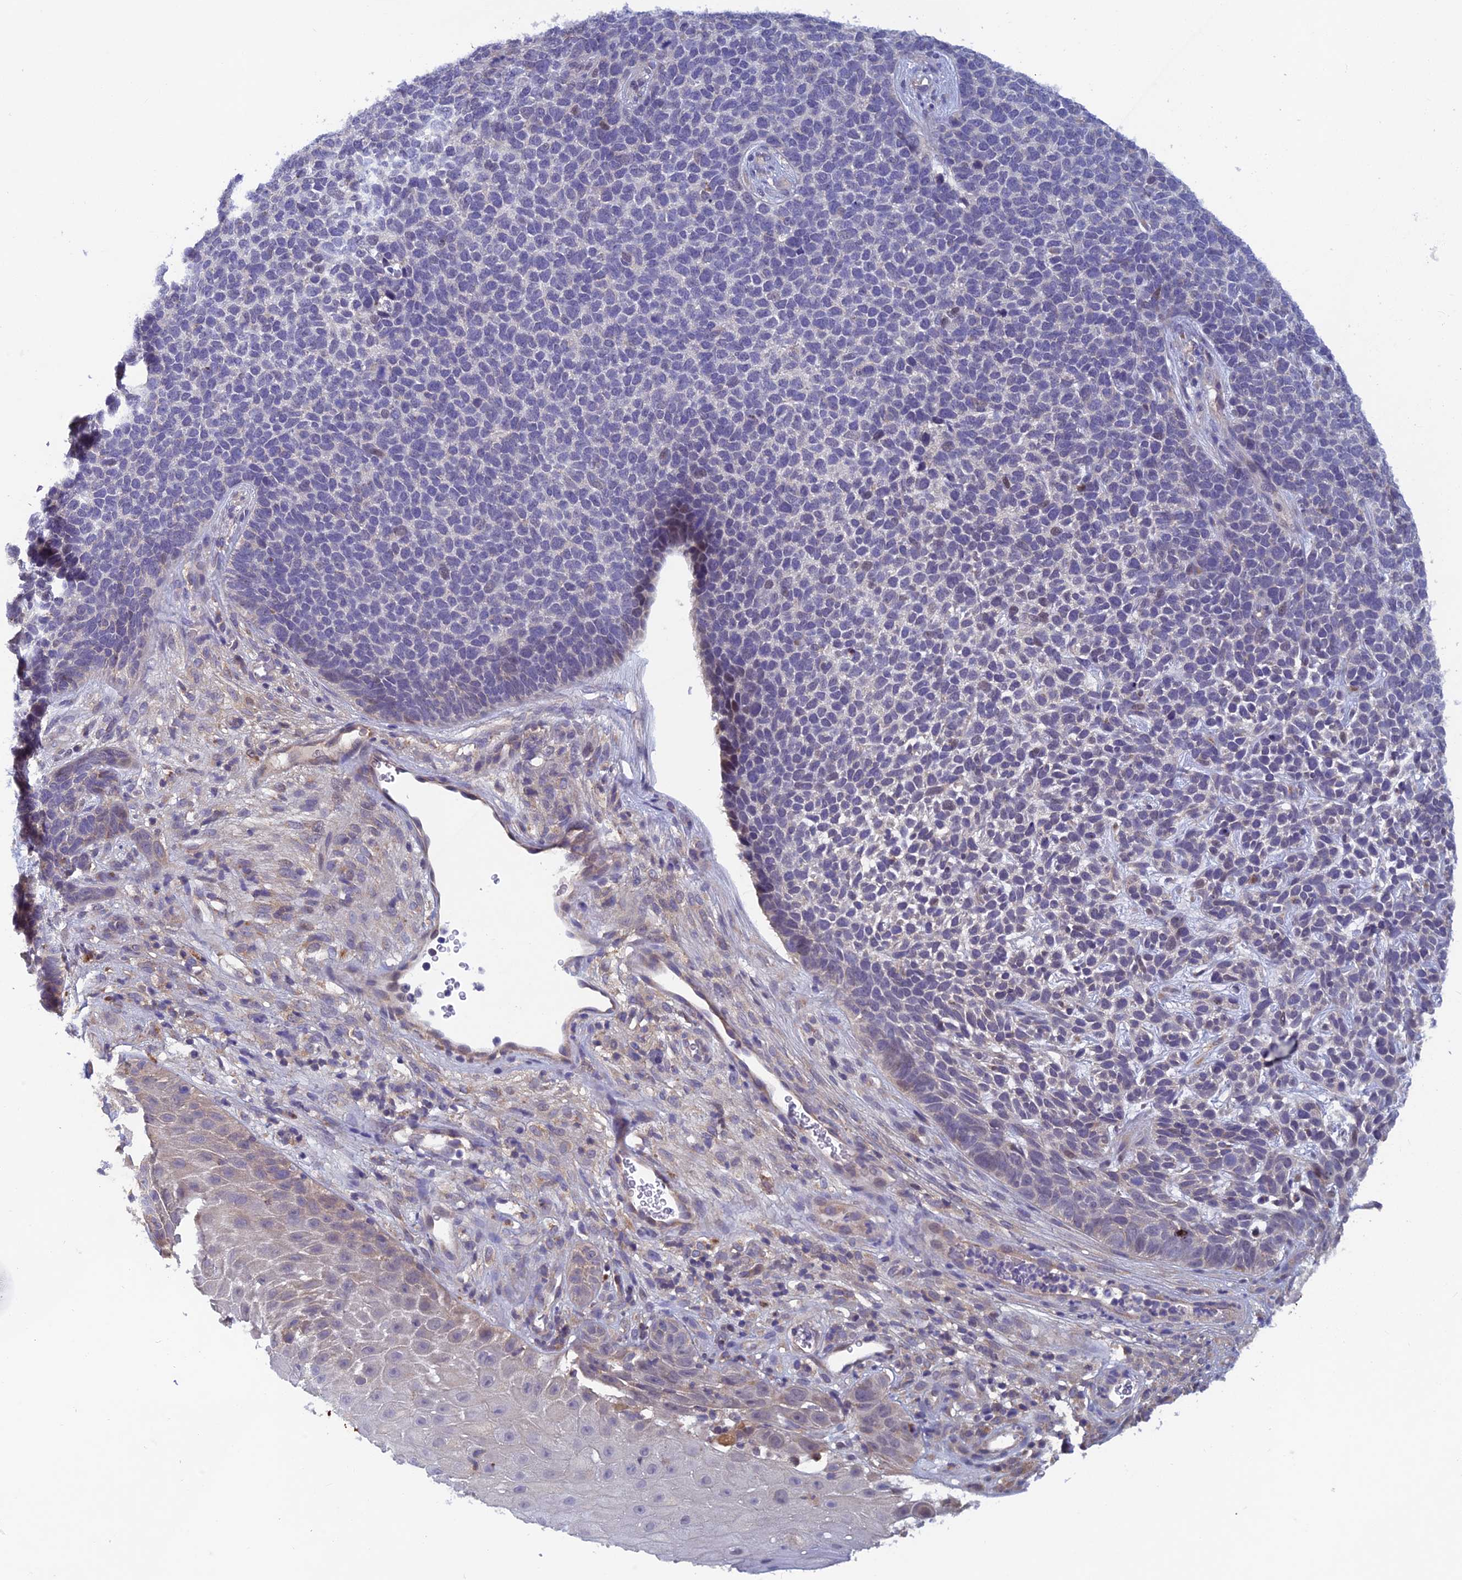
{"staining": {"intensity": "negative", "quantity": "none", "location": "none"}, "tissue": "skin cancer", "cell_type": "Tumor cells", "image_type": "cancer", "snomed": [{"axis": "morphology", "description": "Basal cell carcinoma"}, {"axis": "topography", "description": "Skin"}], "caption": "Protein analysis of basal cell carcinoma (skin) shows no significant staining in tumor cells. (DAB (3,3'-diaminobenzidine) immunohistochemistry (IHC) with hematoxylin counter stain).", "gene": "HECA", "patient": {"sex": "female", "age": 84}}